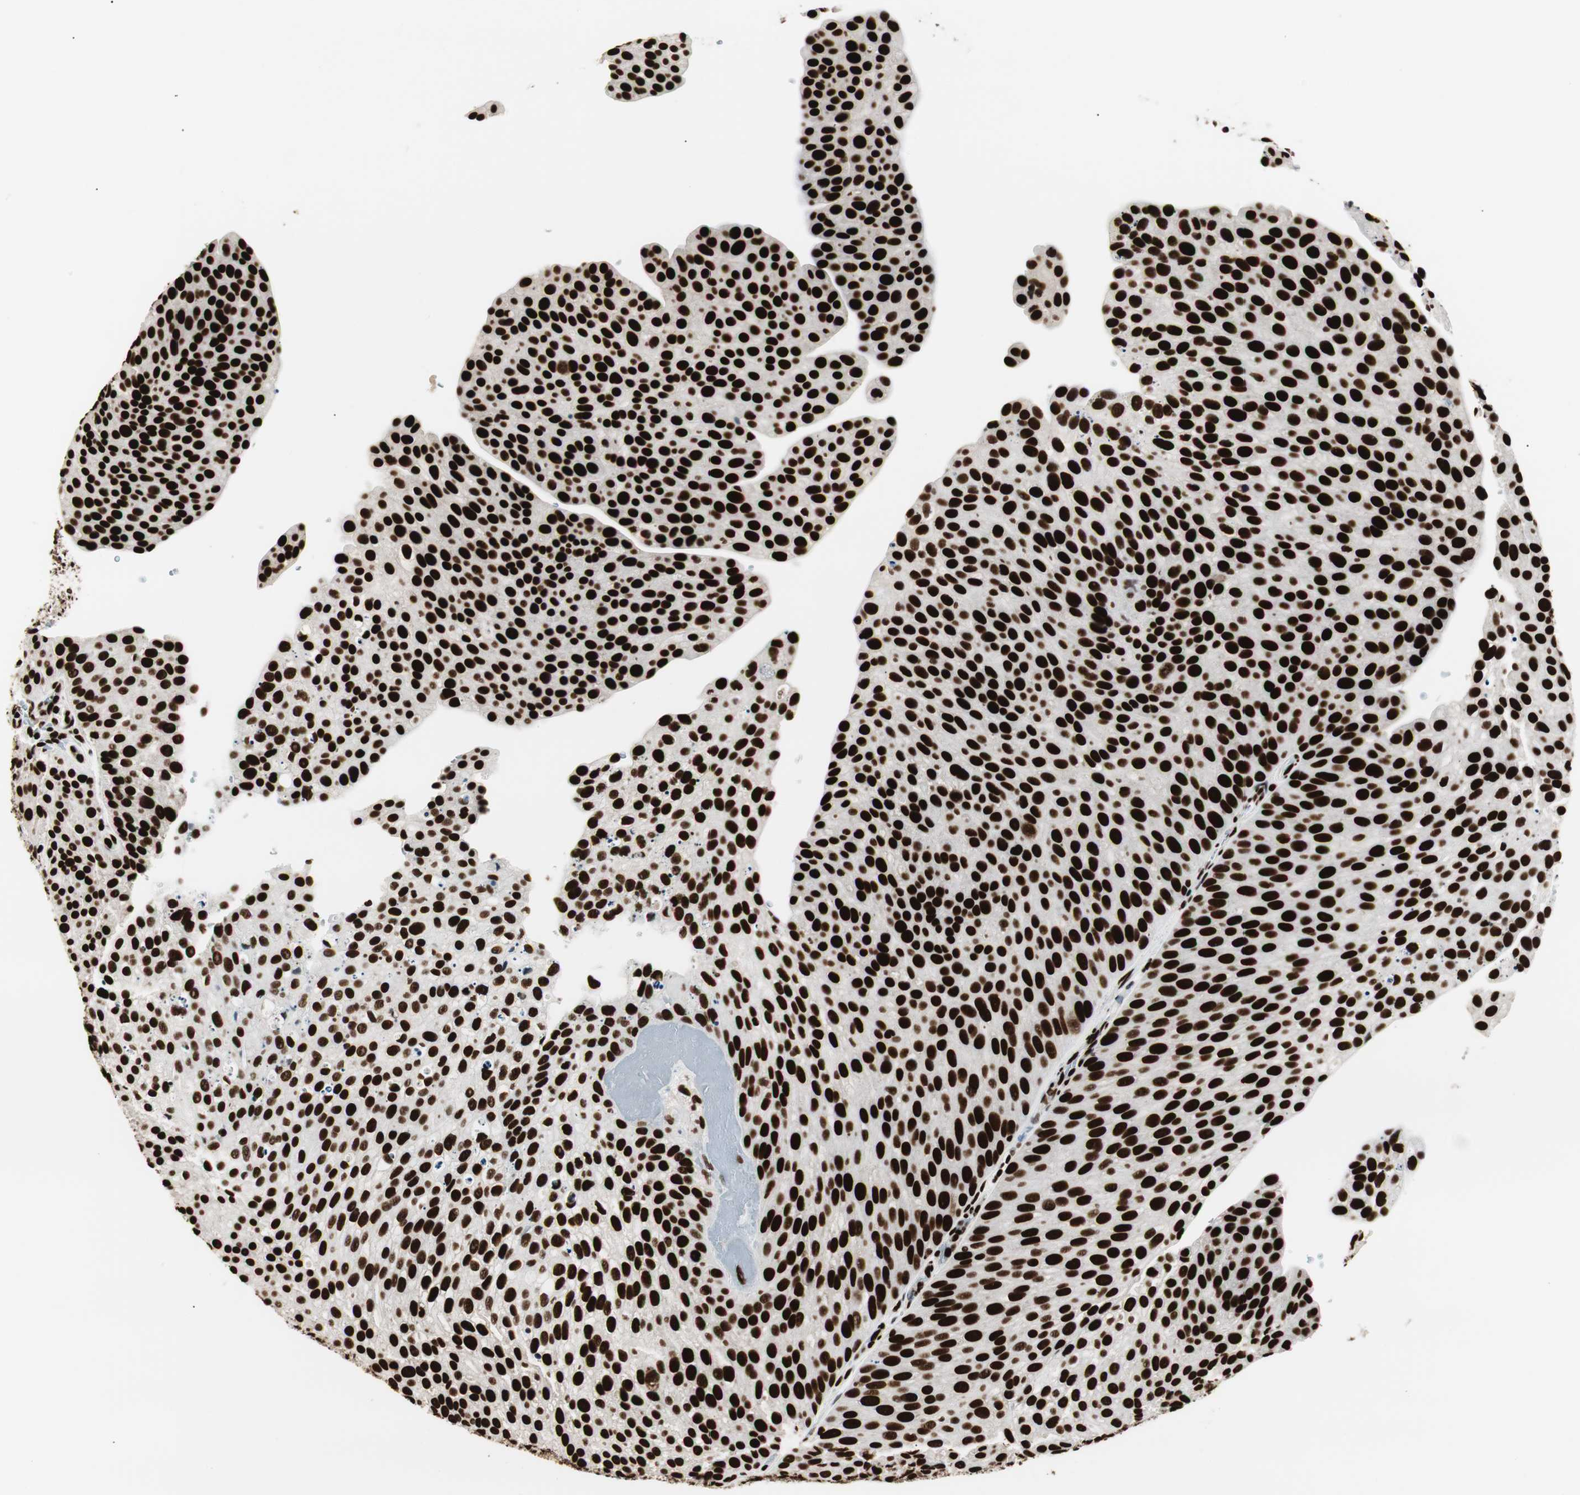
{"staining": {"intensity": "strong", "quantity": ">75%", "location": "nuclear"}, "tissue": "urothelial cancer", "cell_type": "Tumor cells", "image_type": "cancer", "snomed": [{"axis": "morphology", "description": "Urothelial carcinoma, Low grade"}, {"axis": "topography", "description": "Smooth muscle"}, {"axis": "topography", "description": "Urinary bladder"}], "caption": "Urothelial cancer stained with a brown dye exhibits strong nuclear positive expression in about >75% of tumor cells.", "gene": "MTA2", "patient": {"sex": "male", "age": 60}}